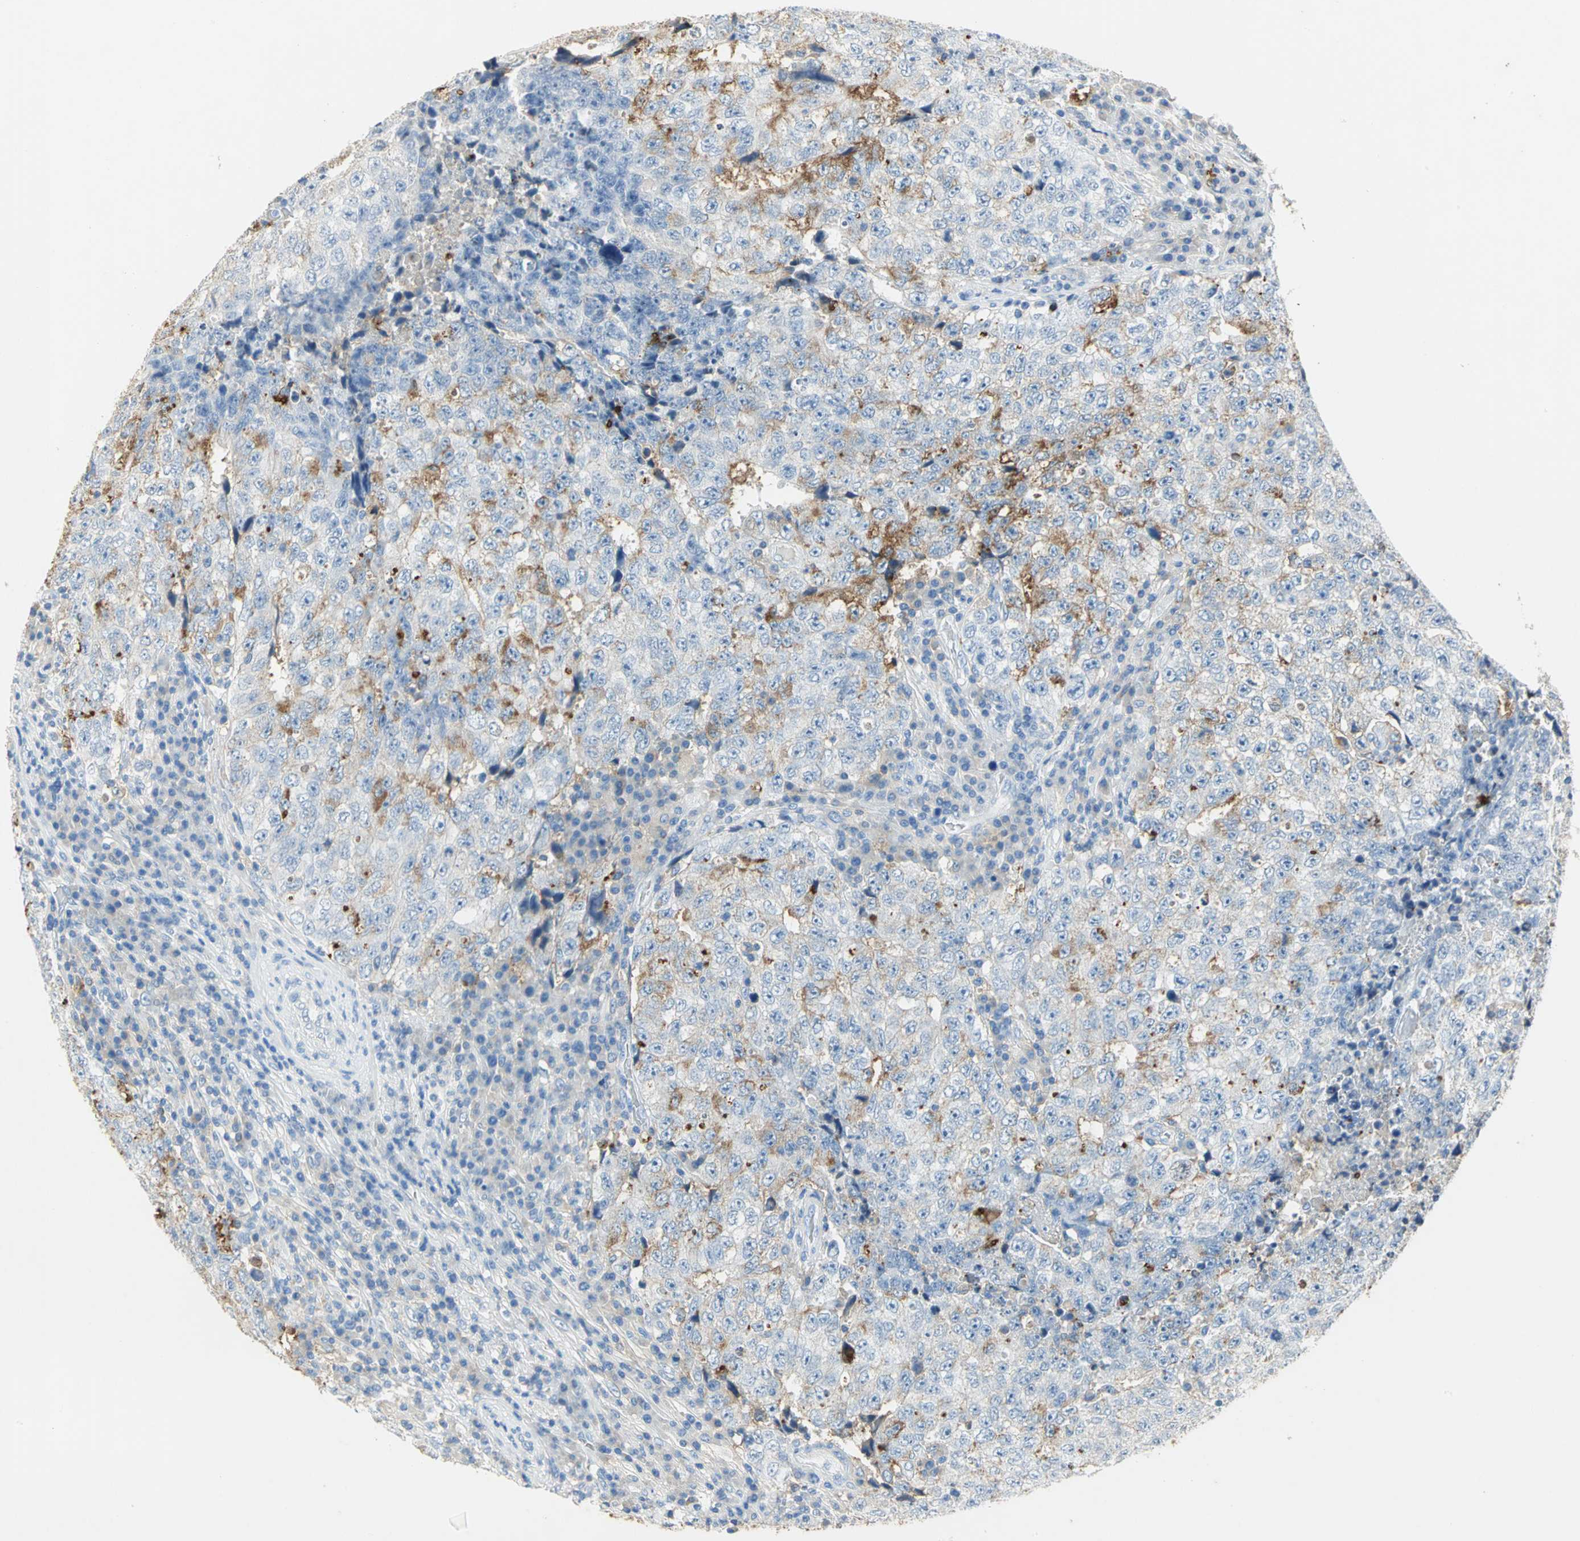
{"staining": {"intensity": "moderate", "quantity": "<25%", "location": "cytoplasmic/membranous"}, "tissue": "testis cancer", "cell_type": "Tumor cells", "image_type": "cancer", "snomed": [{"axis": "morphology", "description": "Necrosis, NOS"}, {"axis": "morphology", "description": "Carcinoma, Embryonal, NOS"}, {"axis": "topography", "description": "Testis"}], "caption": "Protein staining by IHC shows moderate cytoplasmic/membranous positivity in about <25% of tumor cells in testis cancer (embryonal carcinoma).", "gene": "ANXA4", "patient": {"sex": "male", "age": 19}}